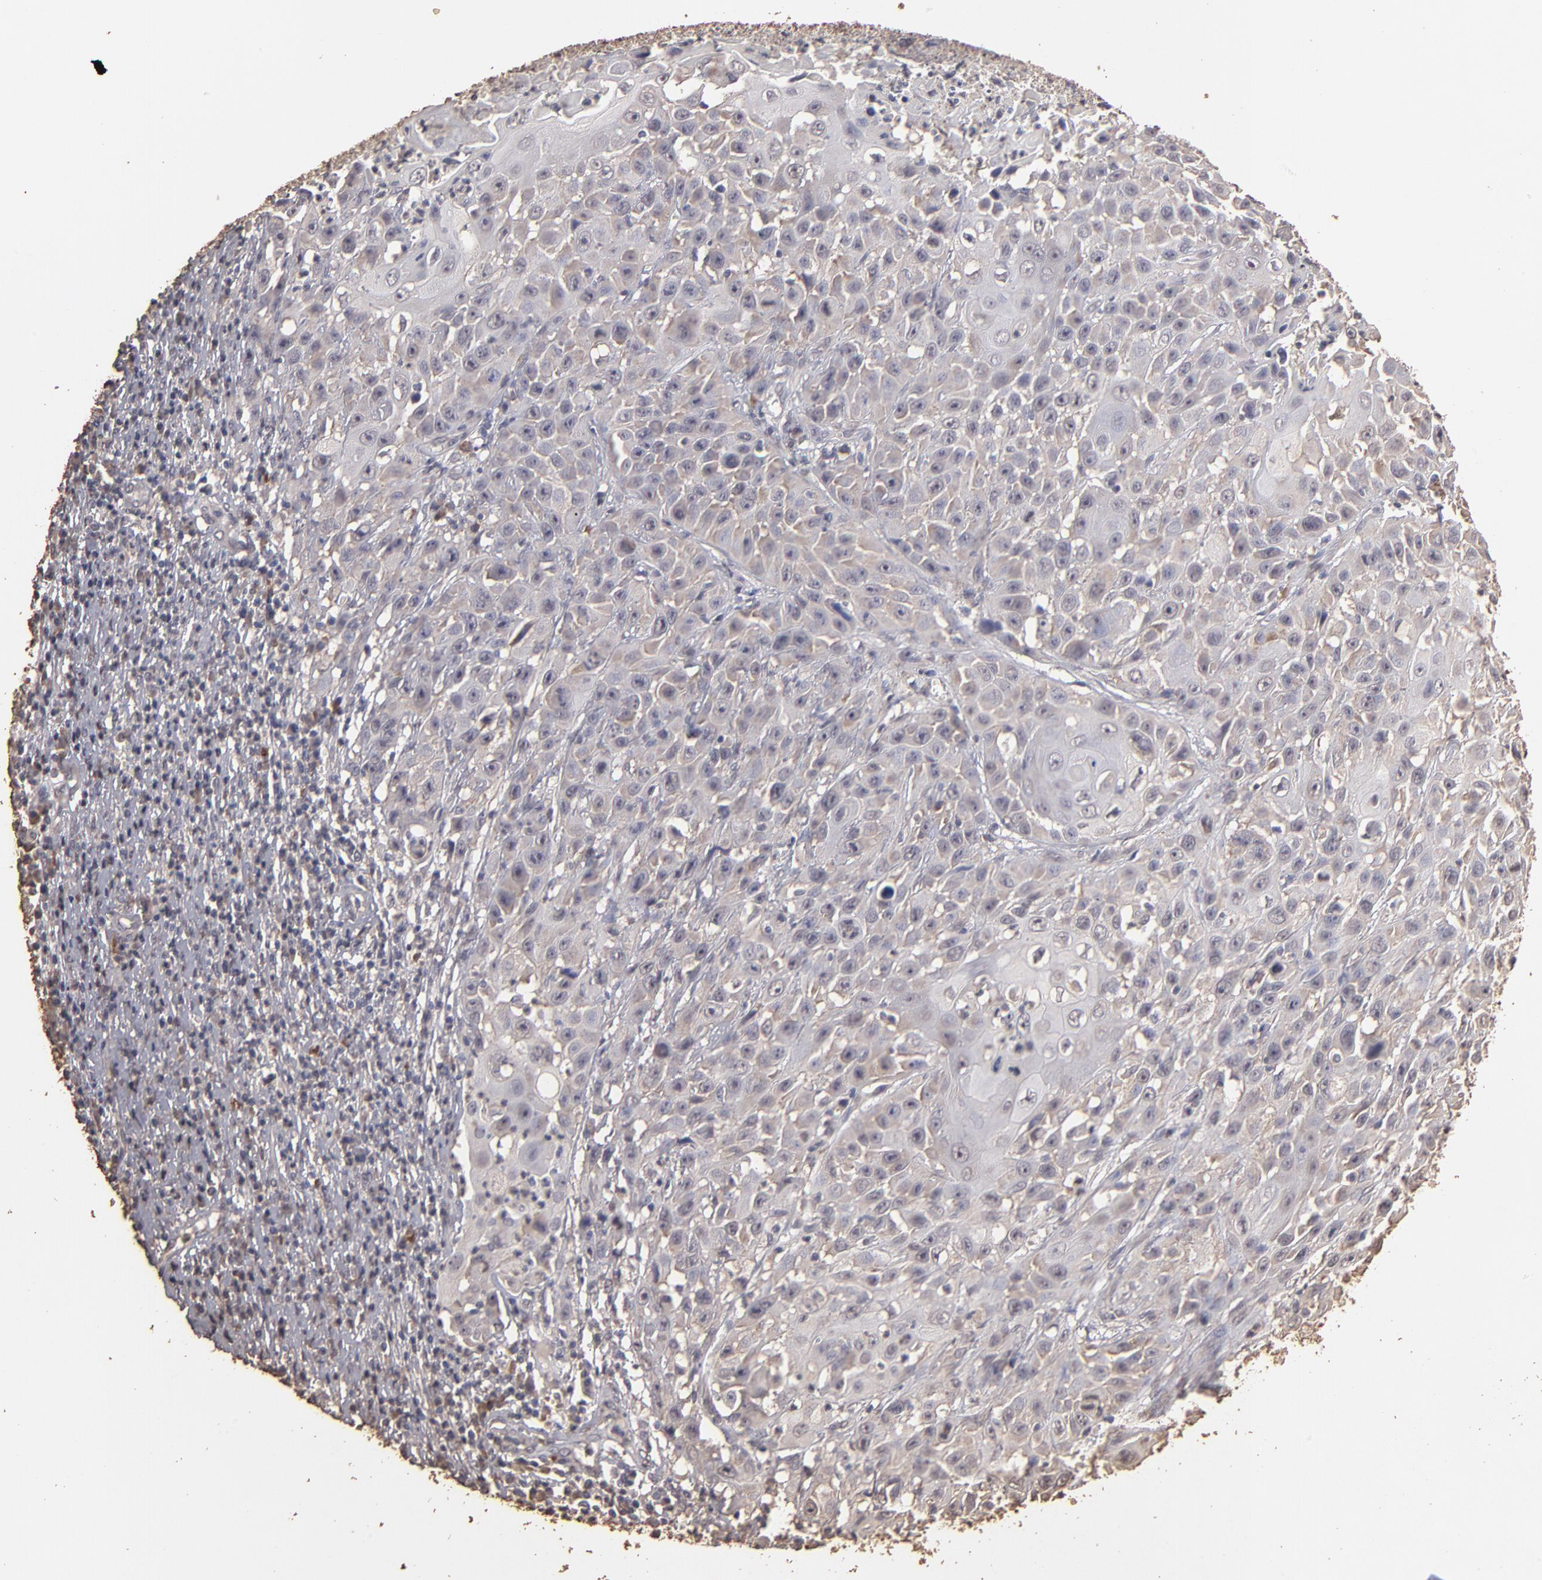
{"staining": {"intensity": "weak", "quantity": "25%-75%", "location": "cytoplasmic/membranous"}, "tissue": "cervical cancer", "cell_type": "Tumor cells", "image_type": "cancer", "snomed": [{"axis": "morphology", "description": "Squamous cell carcinoma, NOS"}, {"axis": "topography", "description": "Cervix"}], "caption": "The image demonstrates a brown stain indicating the presence of a protein in the cytoplasmic/membranous of tumor cells in cervical squamous cell carcinoma.", "gene": "OPHN1", "patient": {"sex": "female", "age": 39}}